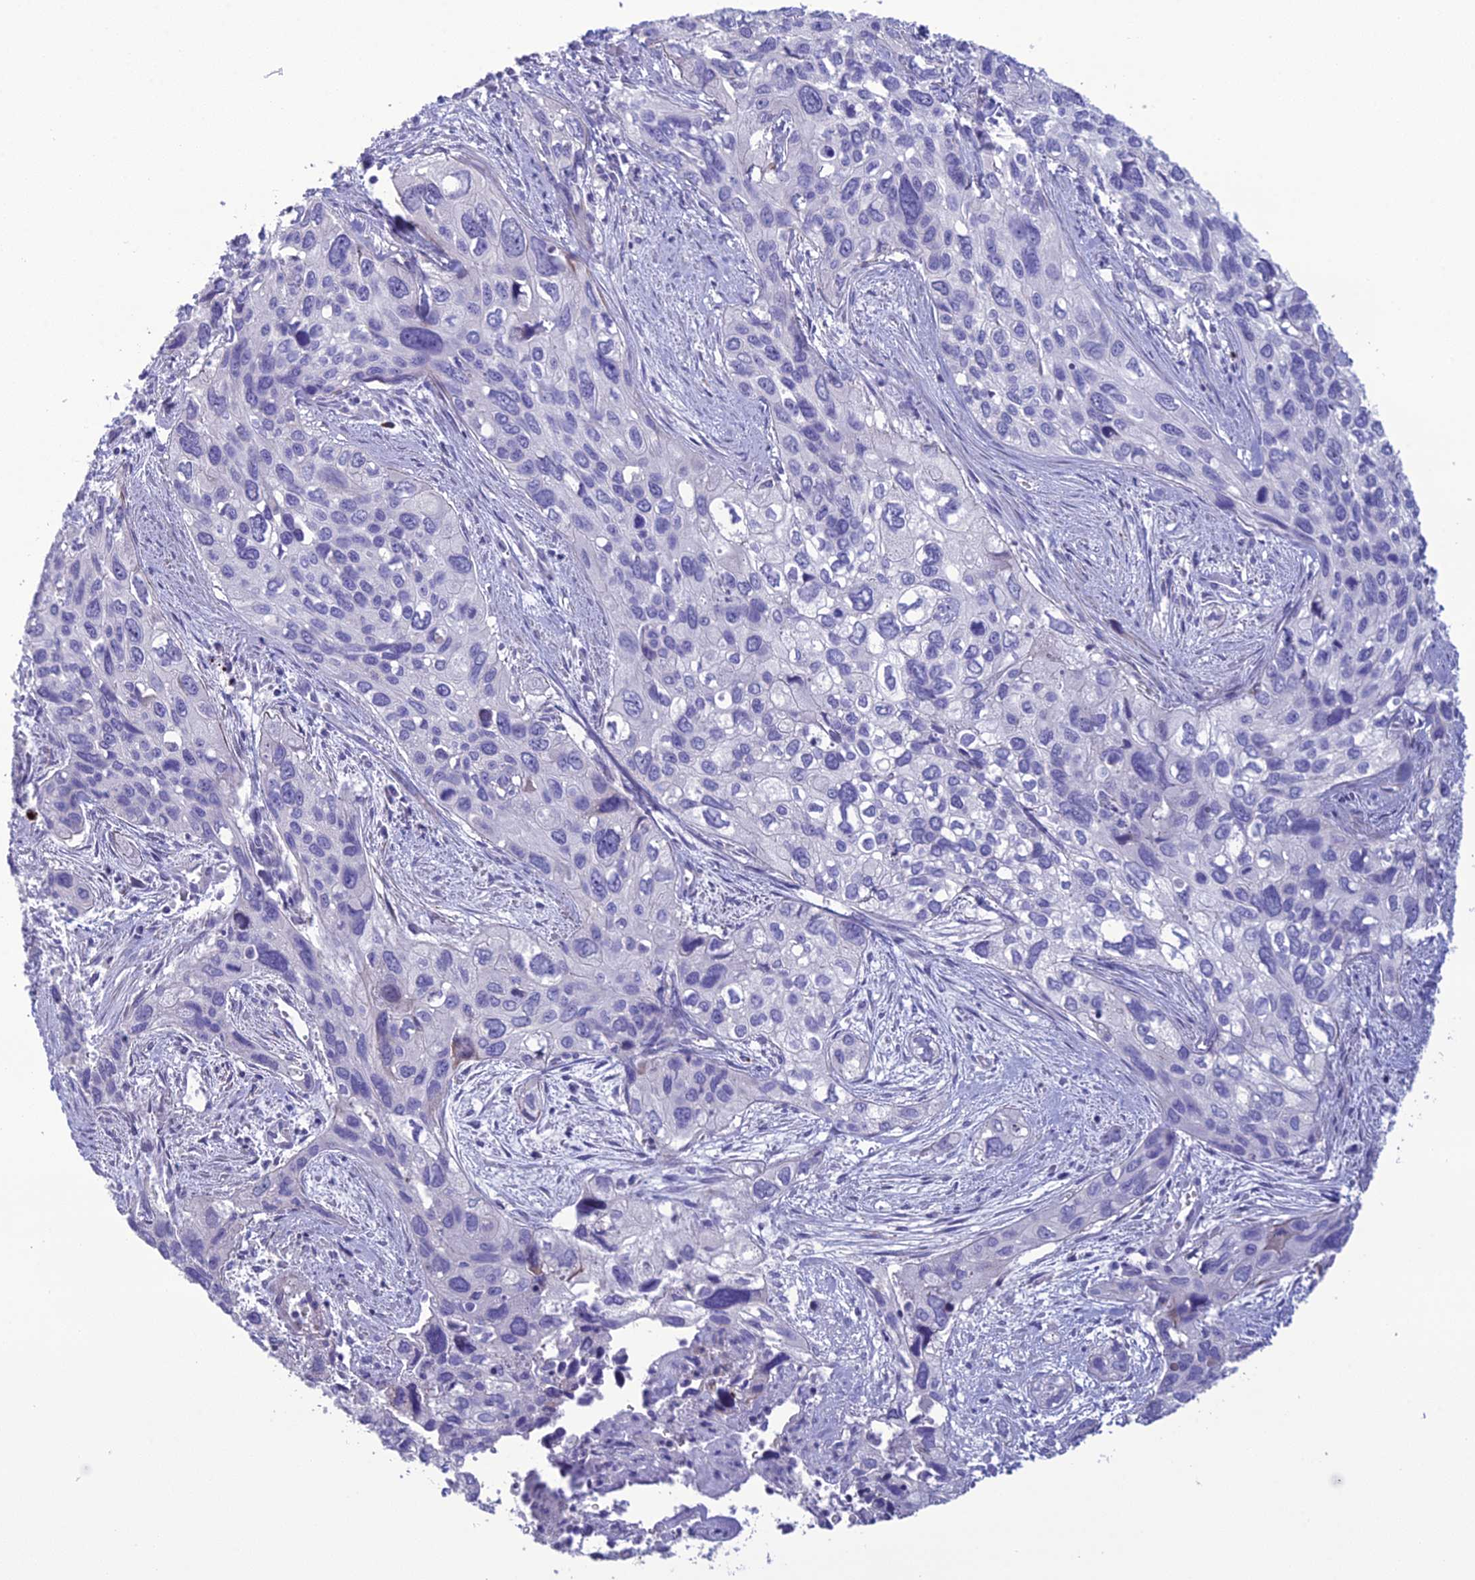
{"staining": {"intensity": "negative", "quantity": "none", "location": "none"}, "tissue": "cervical cancer", "cell_type": "Tumor cells", "image_type": "cancer", "snomed": [{"axis": "morphology", "description": "Squamous cell carcinoma, NOS"}, {"axis": "topography", "description": "Cervix"}], "caption": "Protein analysis of squamous cell carcinoma (cervical) shows no significant staining in tumor cells. Brightfield microscopy of immunohistochemistry stained with DAB (brown) and hematoxylin (blue), captured at high magnification.", "gene": "OR56B1", "patient": {"sex": "female", "age": 55}}